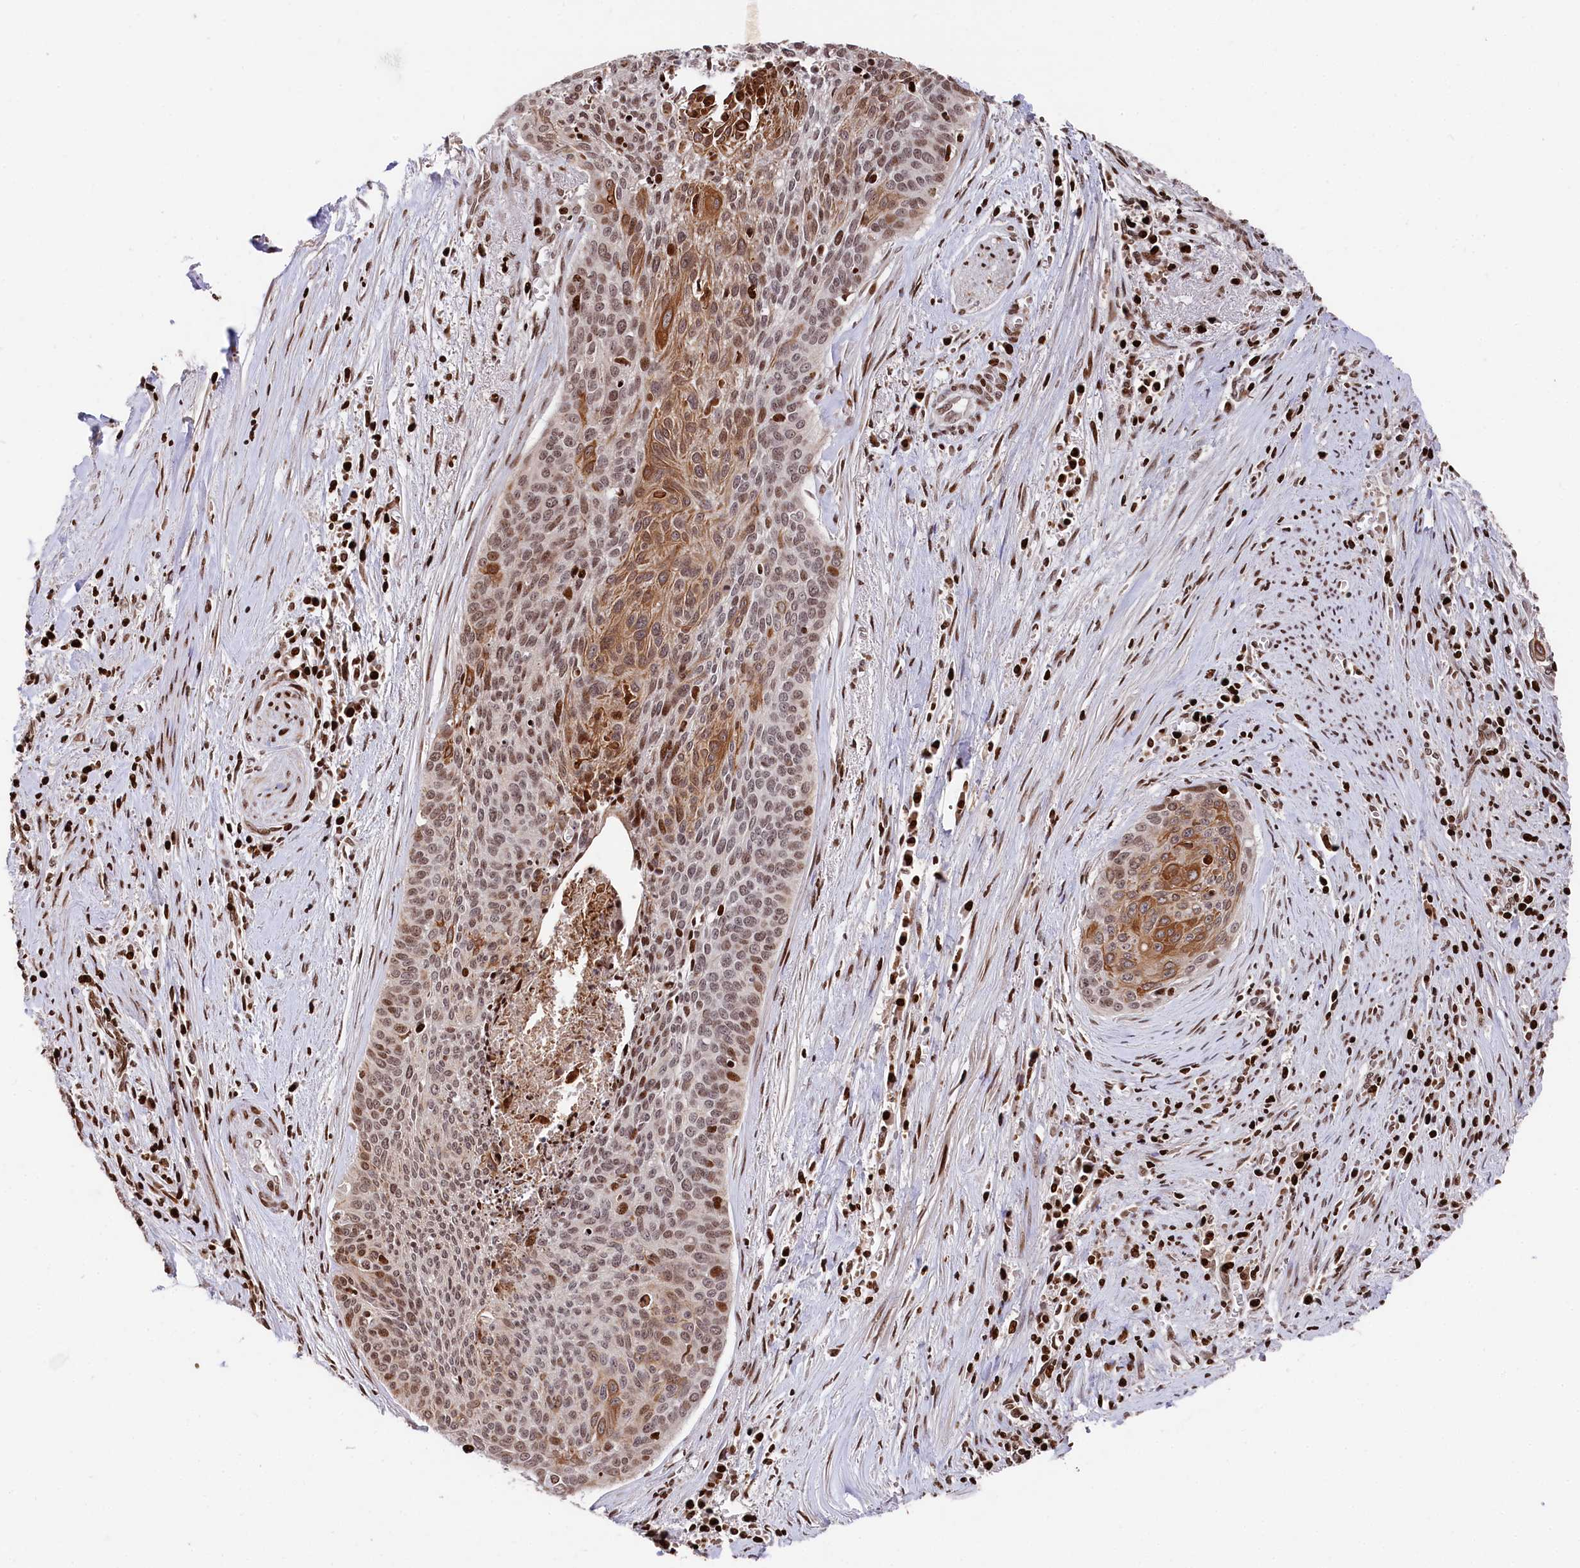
{"staining": {"intensity": "moderate", "quantity": ">75%", "location": "cytoplasmic/membranous,nuclear"}, "tissue": "cervical cancer", "cell_type": "Tumor cells", "image_type": "cancer", "snomed": [{"axis": "morphology", "description": "Squamous cell carcinoma, NOS"}, {"axis": "topography", "description": "Cervix"}], "caption": "A medium amount of moderate cytoplasmic/membranous and nuclear expression is seen in approximately >75% of tumor cells in cervical squamous cell carcinoma tissue.", "gene": "MCF2L2", "patient": {"sex": "female", "age": 55}}